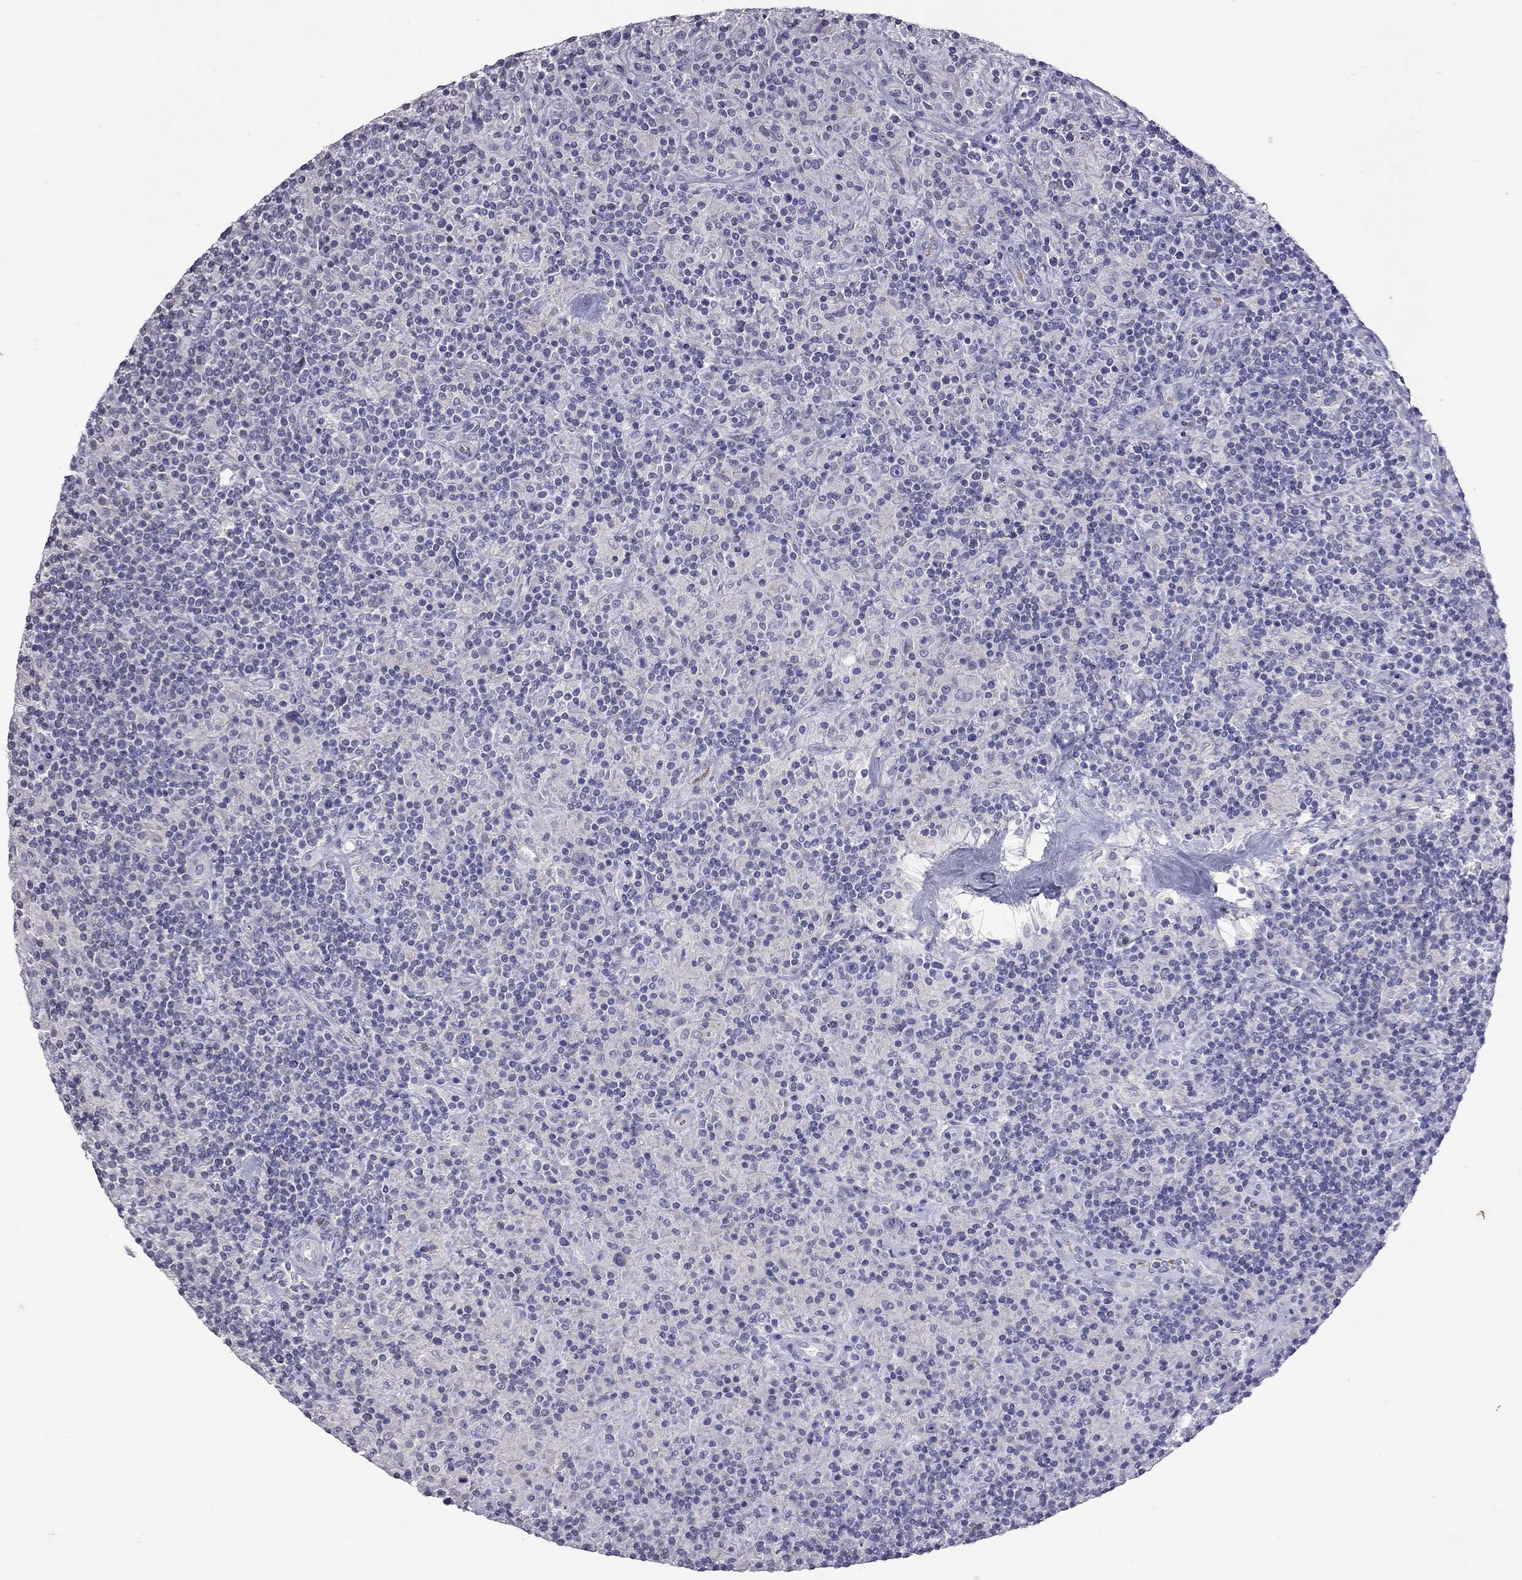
{"staining": {"intensity": "negative", "quantity": "none", "location": "none"}, "tissue": "lymphoma", "cell_type": "Tumor cells", "image_type": "cancer", "snomed": [{"axis": "morphology", "description": "Hodgkin's disease, NOS"}, {"axis": "topography", "description": "Lymph node"}], "caption": "Photomicrograph shows no significant protein positivity in tumor cells of Hodgkin's disease.", "gene": "MUC16", "patient": {"sex": "male", "age": 70}}